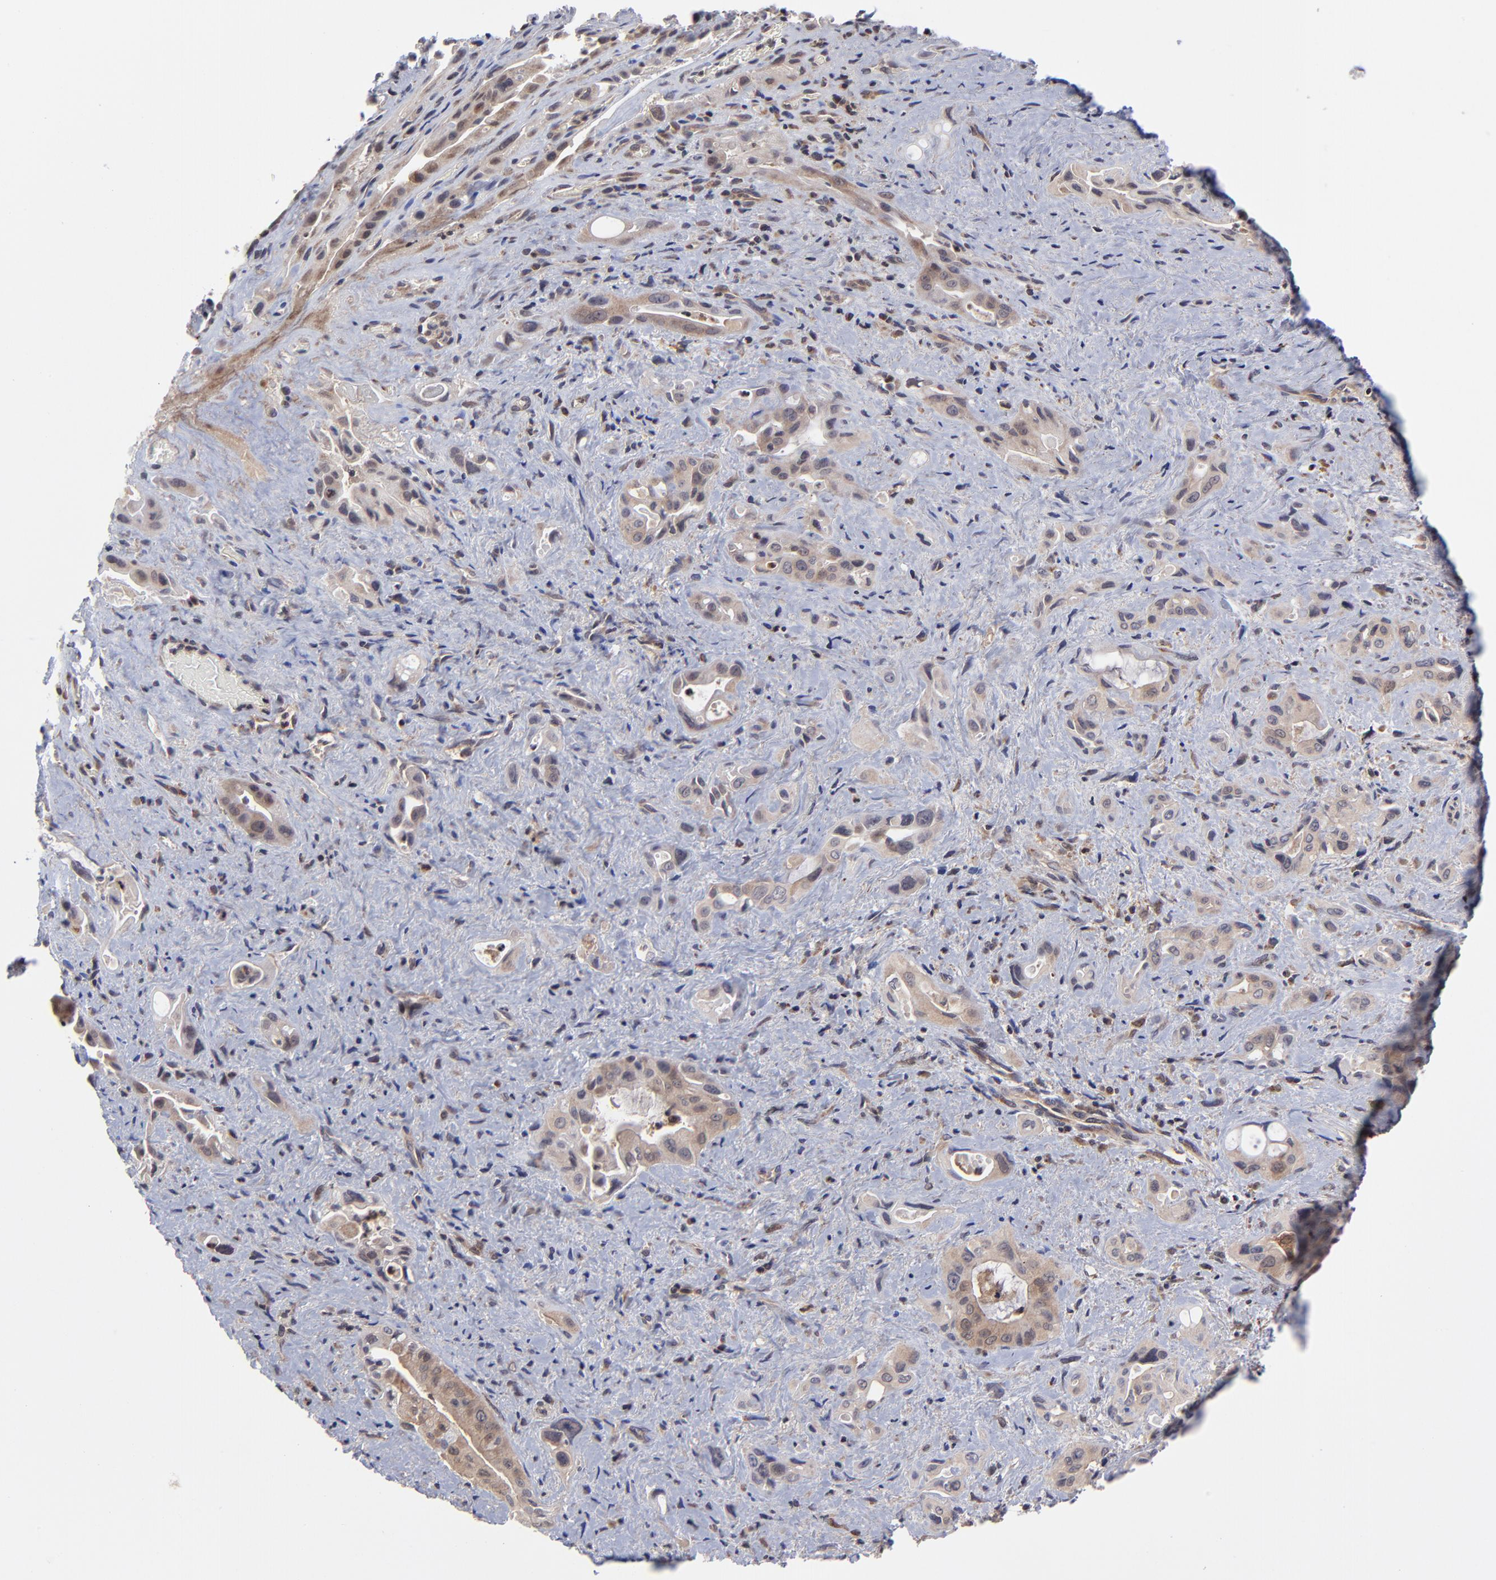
{"staining": {"intensity": "weak", "quantity": ">75%", "location": "cytoplasmic/membranous"}, "tissue": "pancreatic cancer", "cell_type": "Tumor cells", "image_type": "cancer", "snomed": [{"axis": "morphology", "description": "Adenocarcinoma, NOS"}, {"axis": "topography", "description": "Pancreas"}], "caption": "Adenocarcinoma (pancreatic) was stained to show a protein in brown. There is low levels of weak cytoplasmic/membranous positivity in about >75% of tumor cells.", "gene": "UBE2L6", "patient": {"sex": "male", "age": 77}}